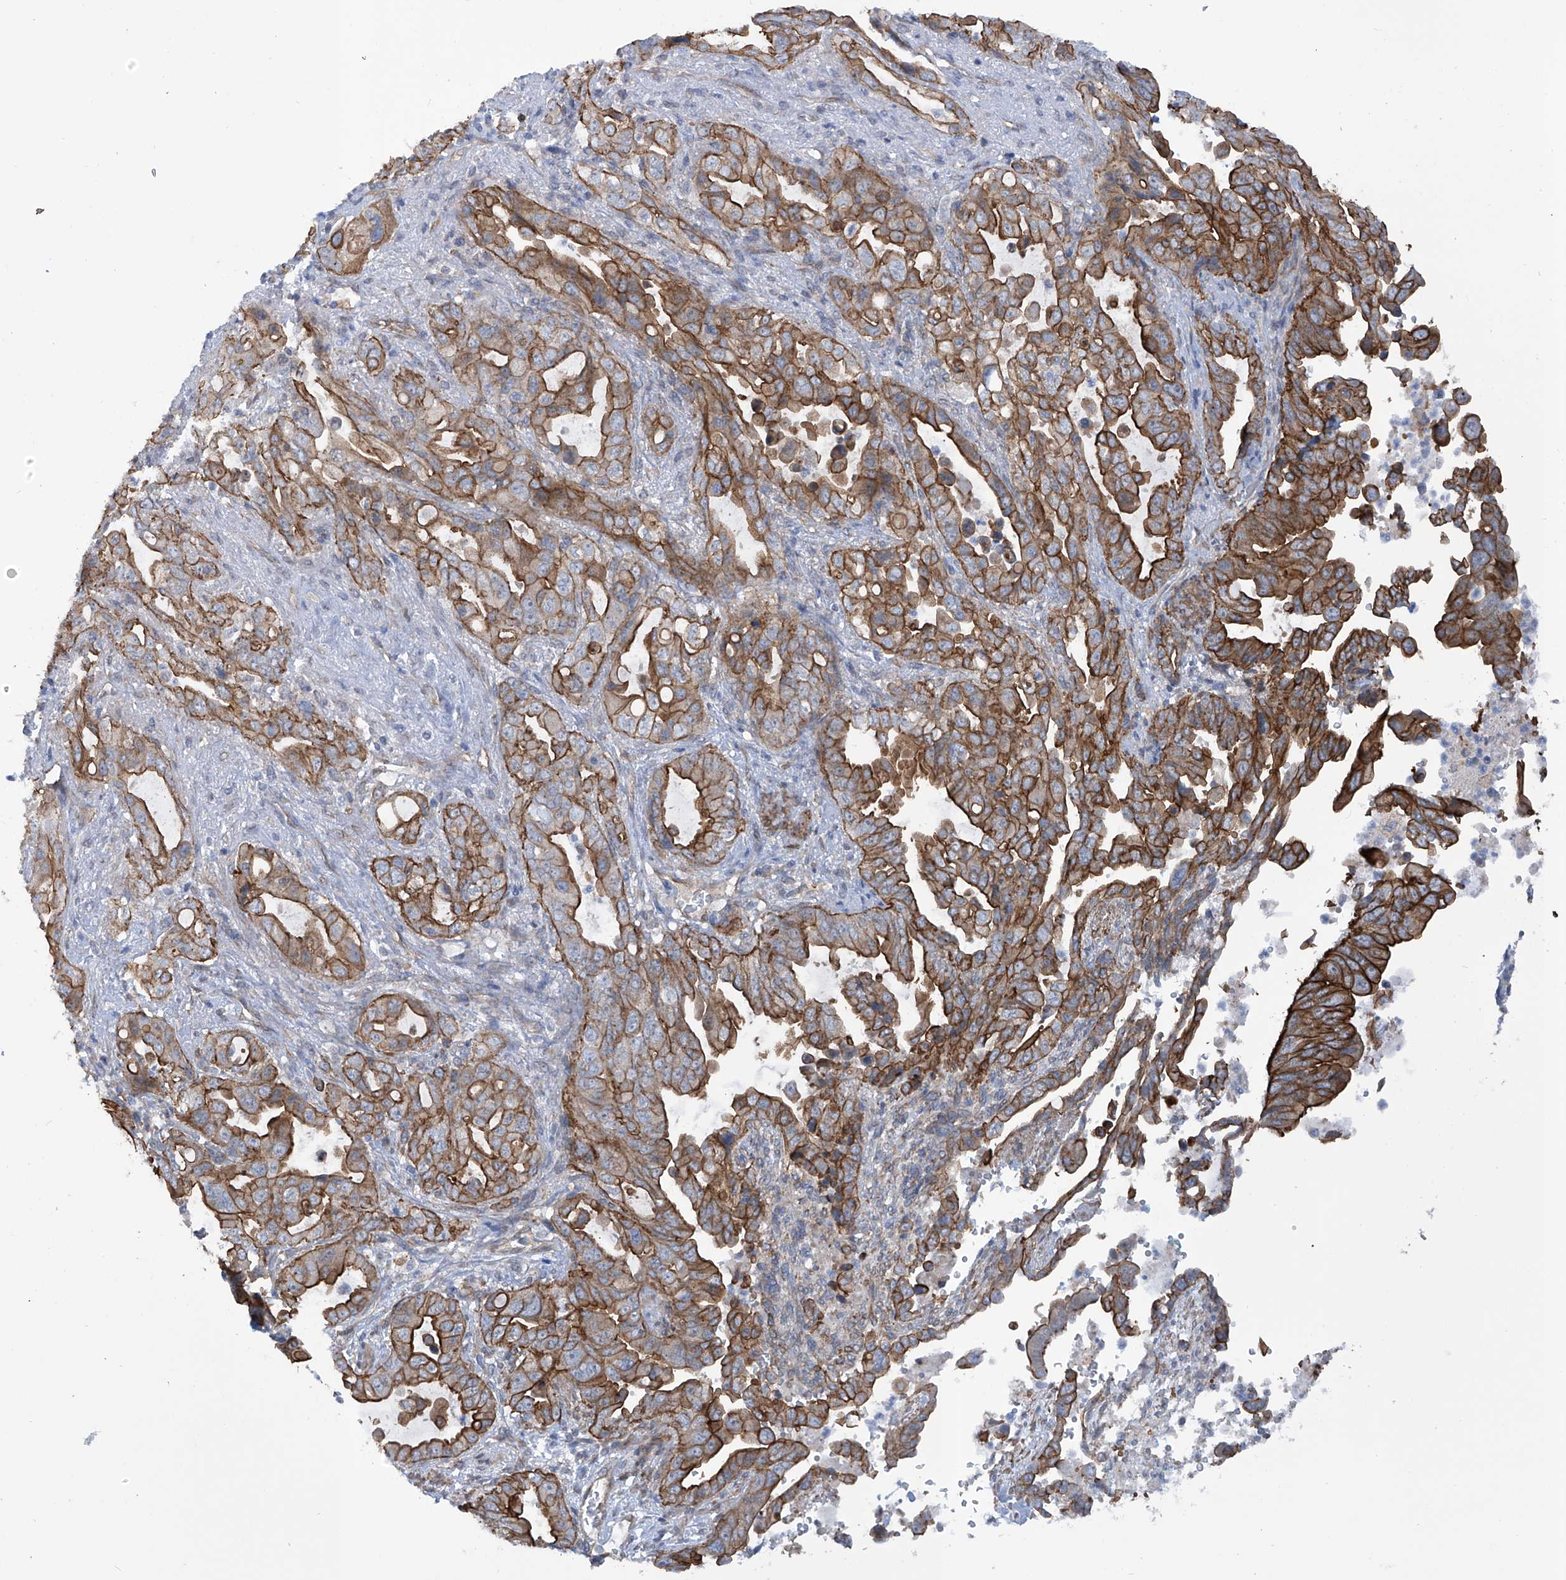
{"staining": {"intensity": "strong", "quantity": ">75%", "location": "cytoplasmic/membranous"}, "tissue": "pancreatic cancer", "cell_type": "Tumor cells", "image_type": "cancer", "snomed": [{"axis": "morphology", "description": "Adenocarcinoma, NOS"}, {"axis": "topography", "description": "Pancreas"}], "caption": "Approximately >75% of tumor cells in human pancreatic cancer display strong cytoplasmic/membranous protein positivity as visualized by brown immunohistochemical staining.", "gene": "ZNF490", "patient": {"sex": "male", "age": 70}}